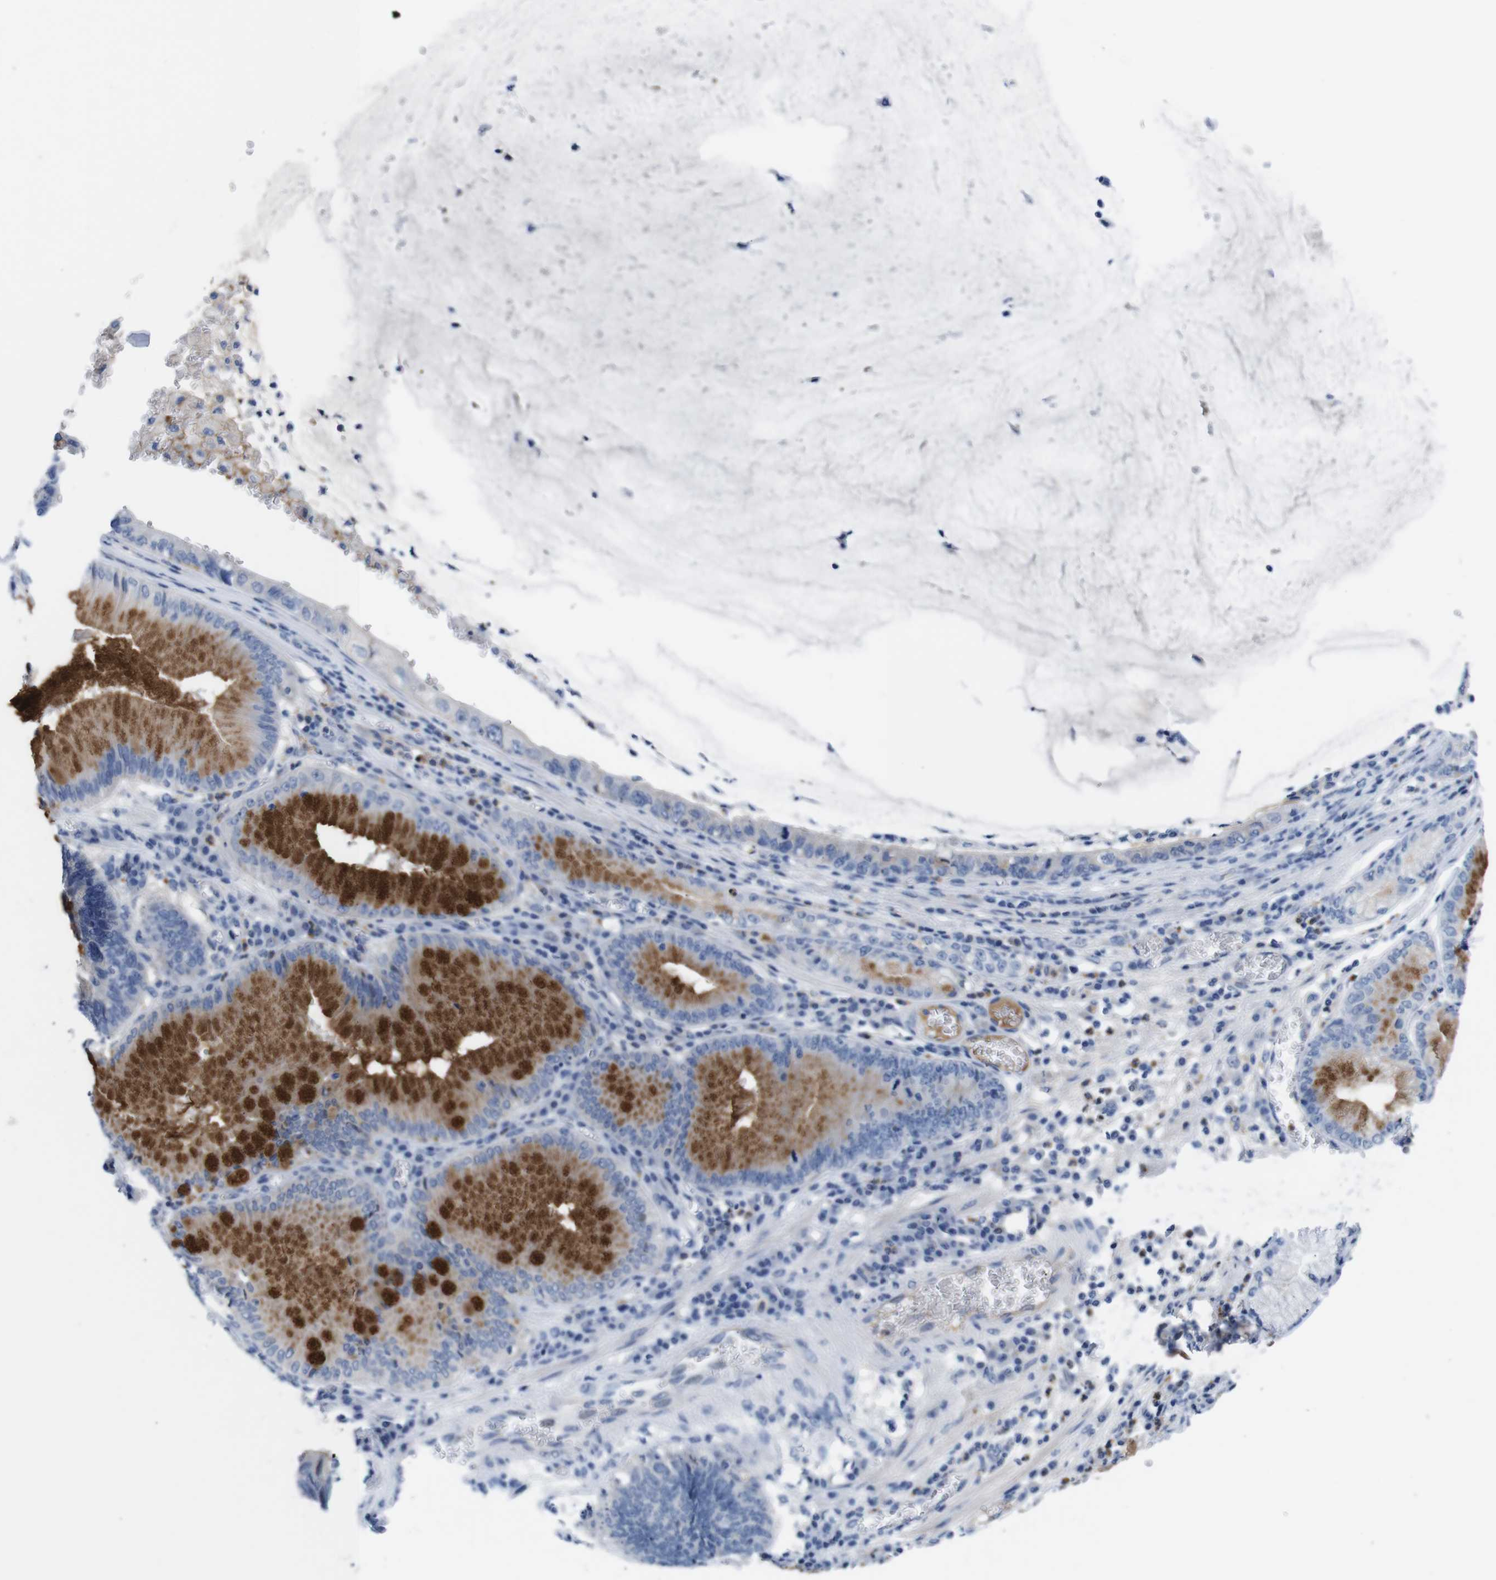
{"staining": {"intensity": "strong", "quantity": ">75%", "location": "cytoplasmic/membranous"}, "tissue": "stomach cancer", "cell_type": "Tumor cells", "image_type": "cancer", "snomed": [{"axis": "morphology", "description": "Adenocarcinoma, NOS"}, {"axis": "topography", "description": "Stomach"}], "caption": "Immunohistochemistry (IHC) image of neoplastic tissue: human stomach adenocarcinoma stained using IHC reveals high levels of strong protein expression localized specifically in the cytoplasmic/membranous of tumor cells, appearing as a cytoplasmic/membranous brown color.", "gene": "C1RL", "patient": {"sex": "male", "age": 59}}